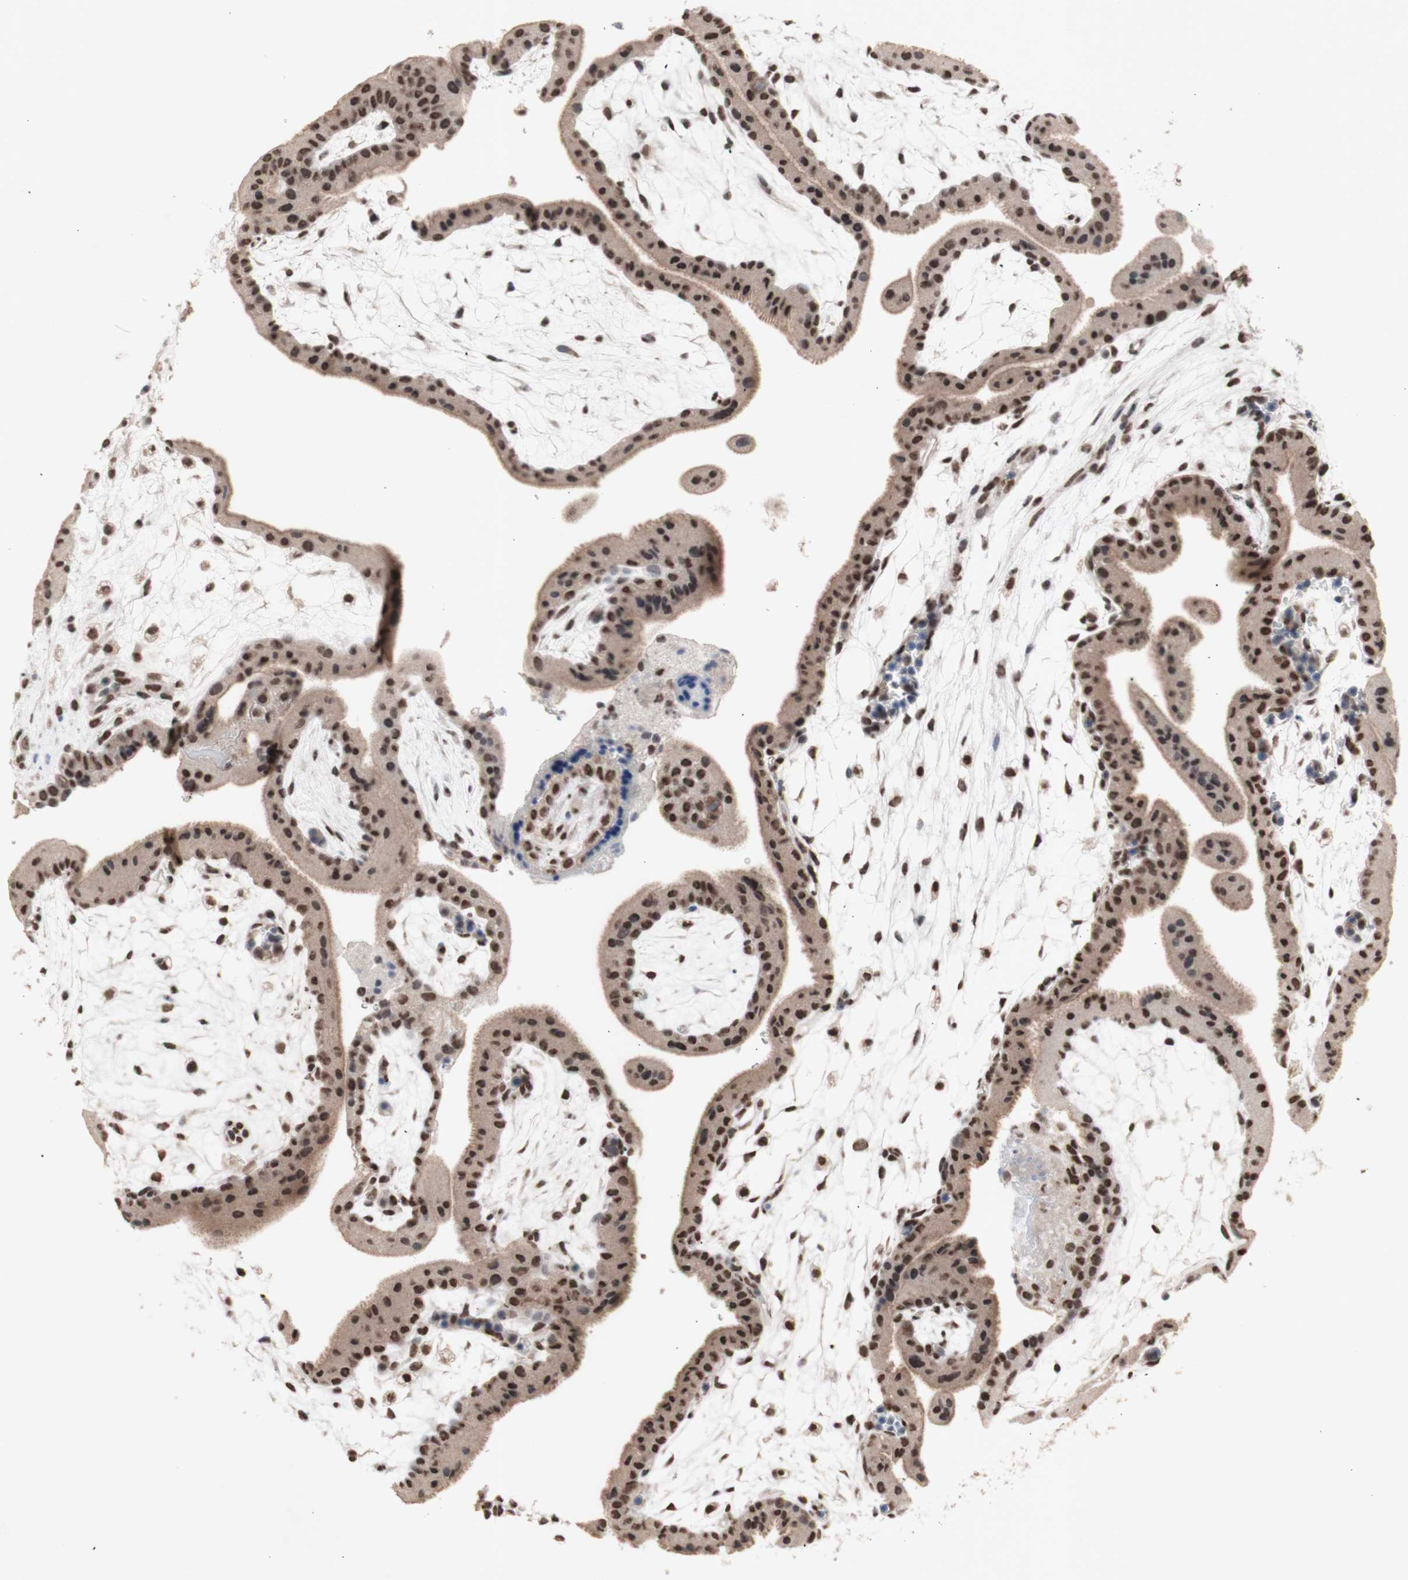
{"staining": {"intensity": "moderate", "quantity": ">75%", "location": "nuclear"}, "tissue": "placenta", "cell_type": "Trophoblastic cells", "image_type": "normal", "snomed": [{"axis": "morphology", "description": "Normal tissue, NOS"}, {"axis": "topography", "description": "Placenta"}], "caption": "Moderate nuclear staining for a protein is seen in approximately >75% of trophoblastic cells of benign placenta using IHC.", "gene": "SFPQ", "patient": {"sex": "female", "age": 19}}